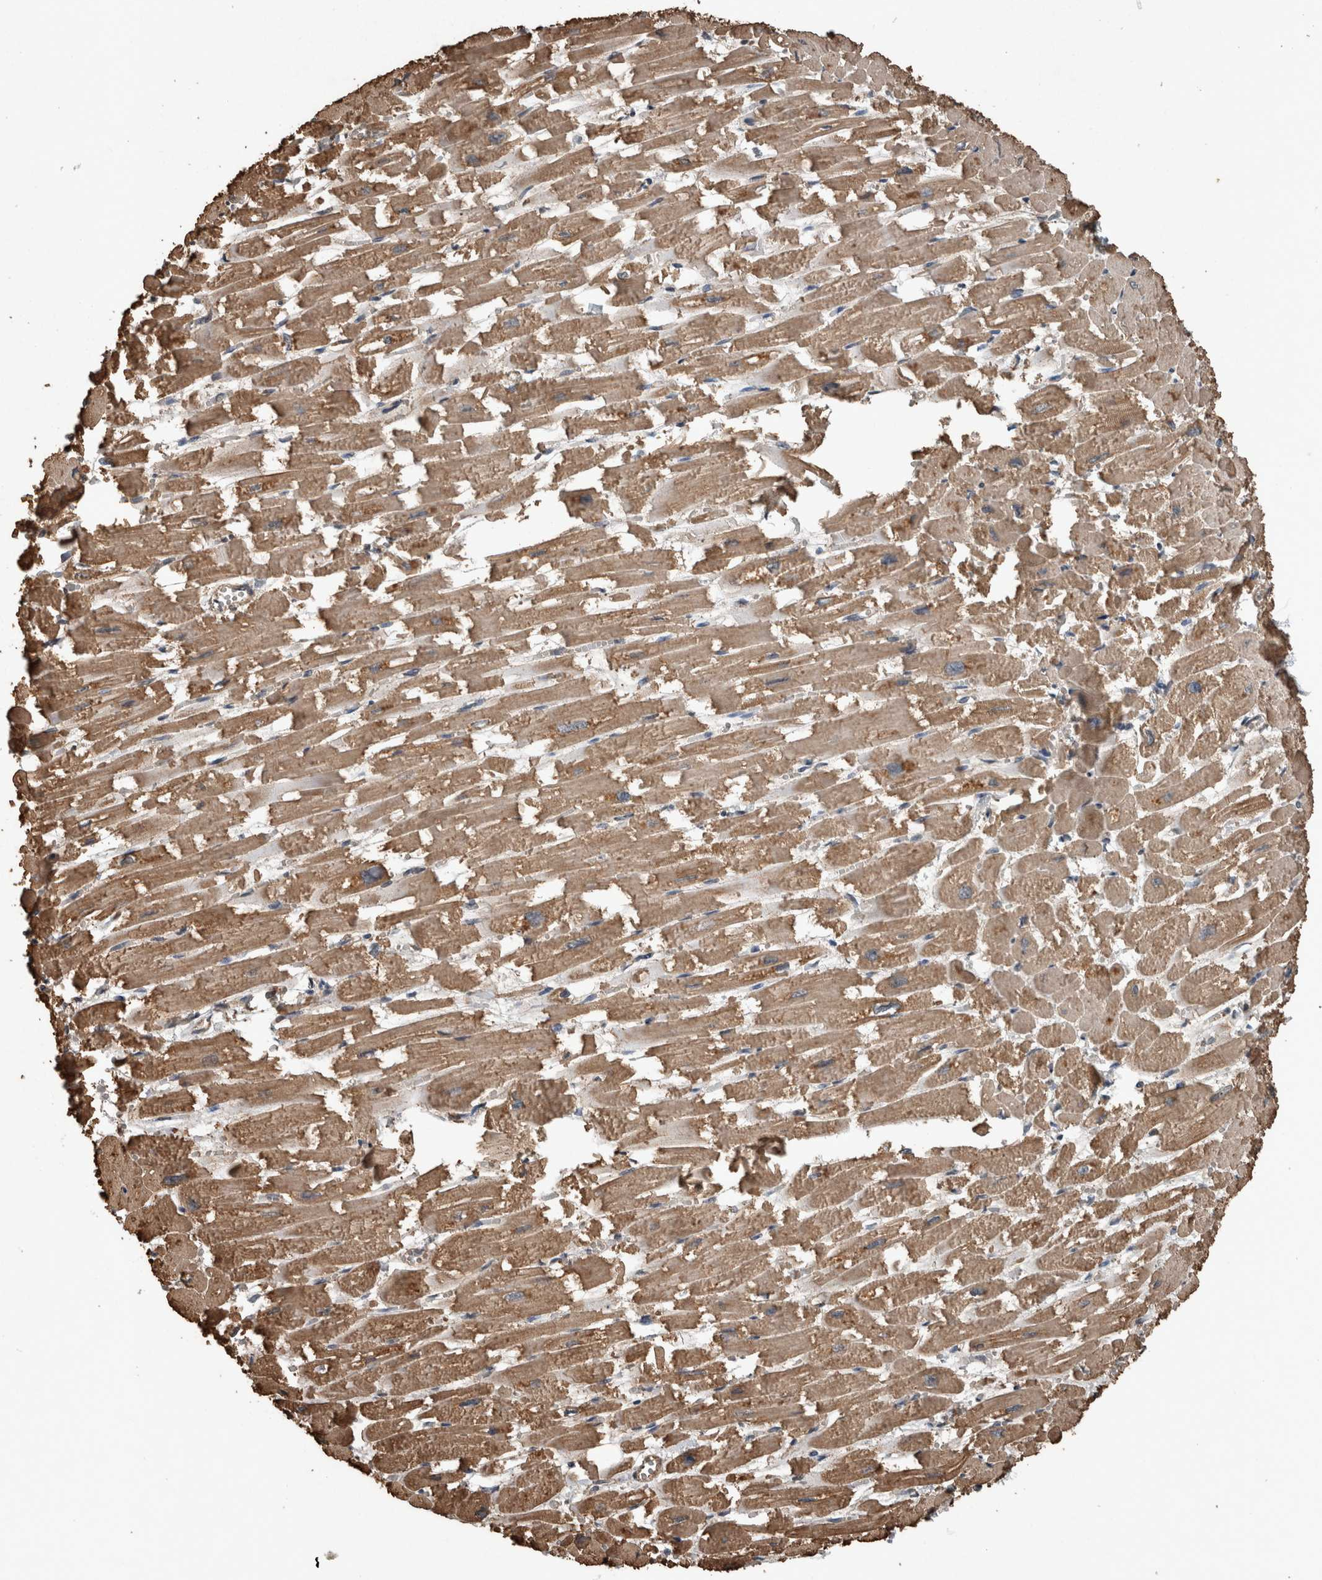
{"staining": {"intensity": "moderate", "quantity": ">75%", "location": "cytoplasmic/membranous"}, "tissue": "heart muscle", "cell_type": "Cardiomyocytes", "image_type": "normal", "snomed": [{"axis": "morphology", "description": "Normal tissue, NOS"}, {"axis": "topography", "description": "Heart"}], "caption": "This is a micrograph of IHC staining of benign heart muscle, which shows moderate staining in the cytoplasmic/membranous of cardiomyocytes.", "gene": "FGFRL1", "patient": {"sex": "male", "age": 54}}